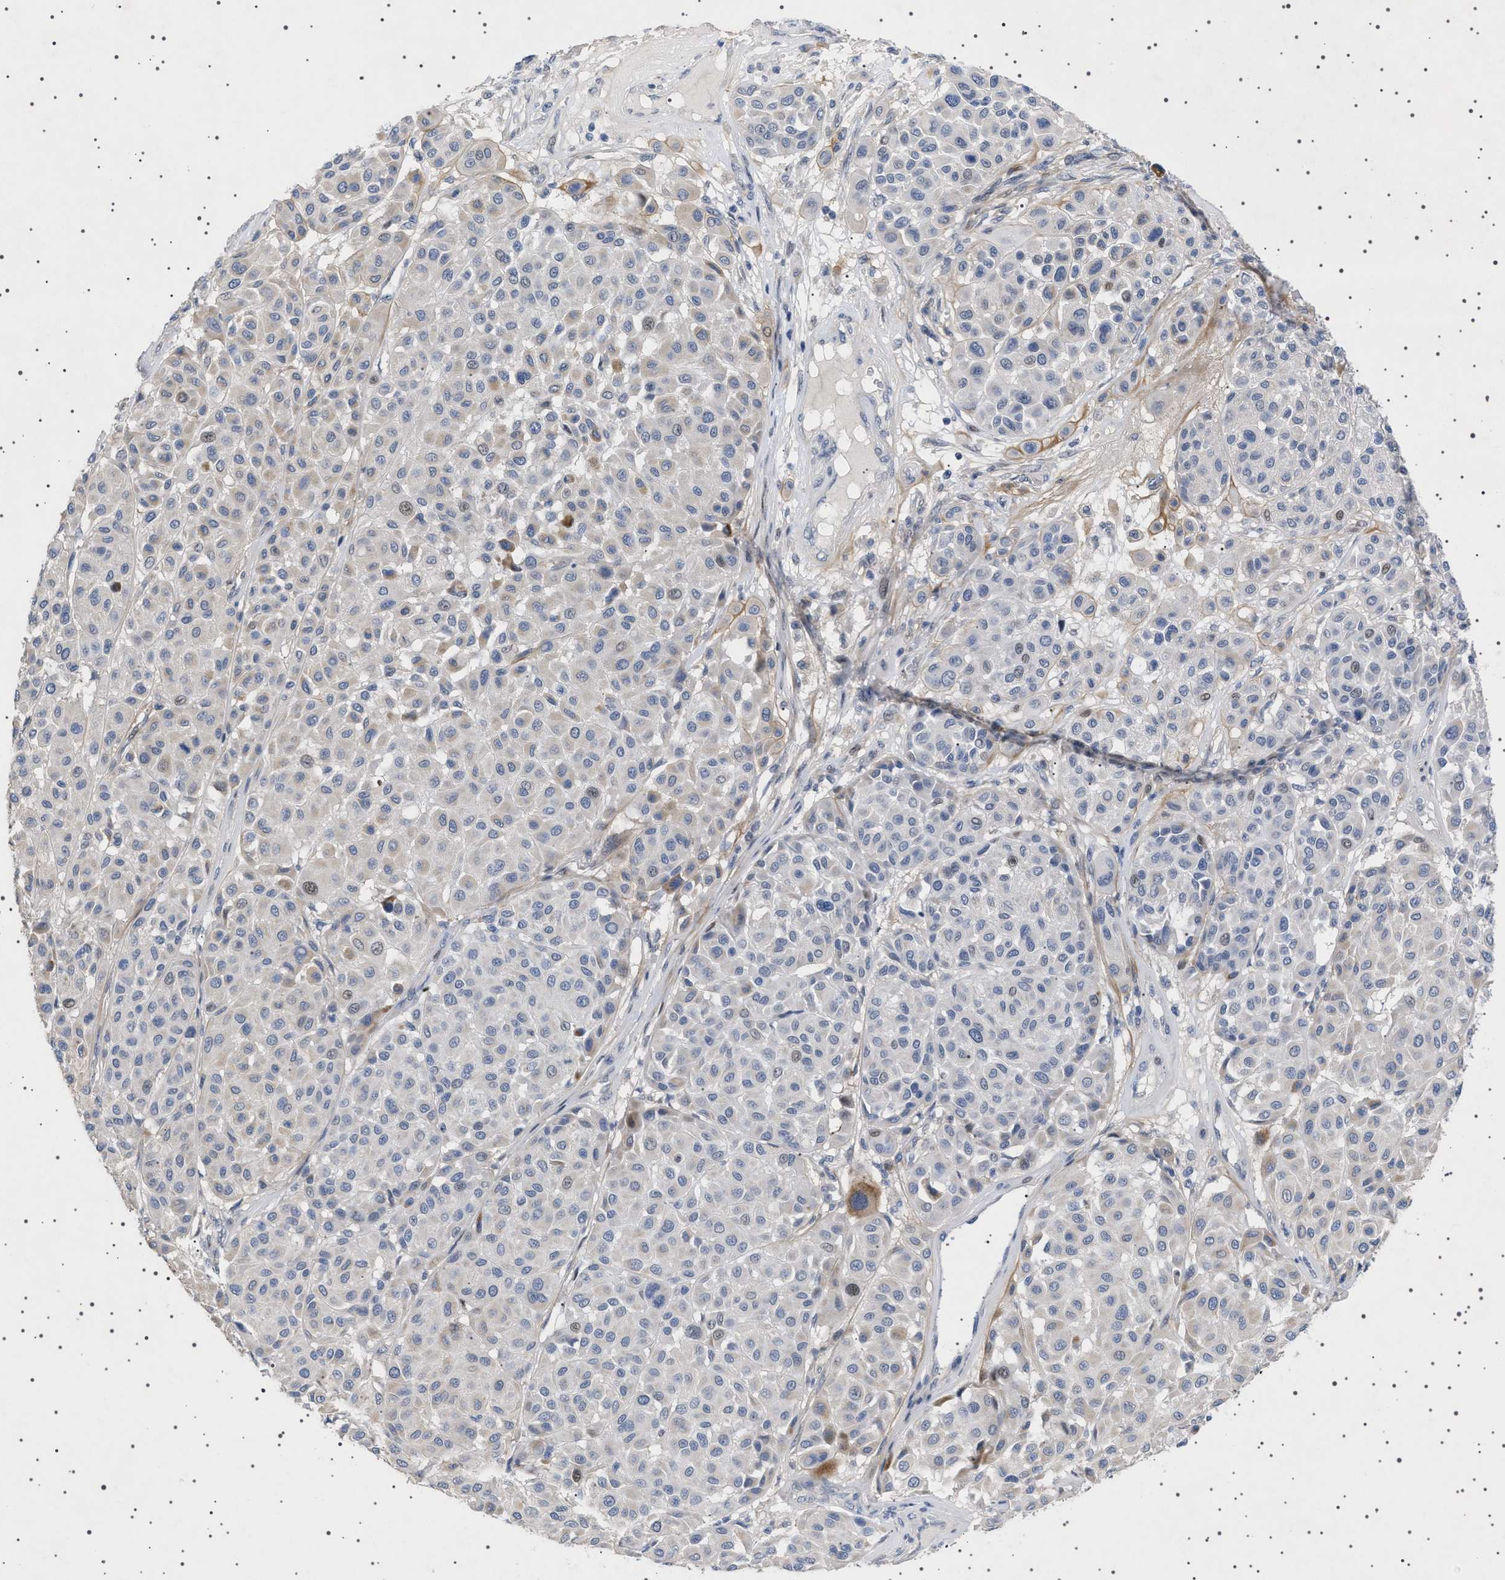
{"staining": {"intensity": "weak", "quantity": "<25%", "location": "cytoplasmic/membranous"}, "tissue": "melanoma", "cell_type": "Tumor cells", "image_type": "cancer", "snomed": [{"axis": "morphology", "description": "Malignant melanoma, Metastatic site"}, {"axis": "topography", "description": "Soft tissue"}], "caption": "Tumor cells show no significant protein positivity in malignant melanoma (metastatic site).", "gene": "HTR1A", "patient": {"sex": "male", "age": 41}}